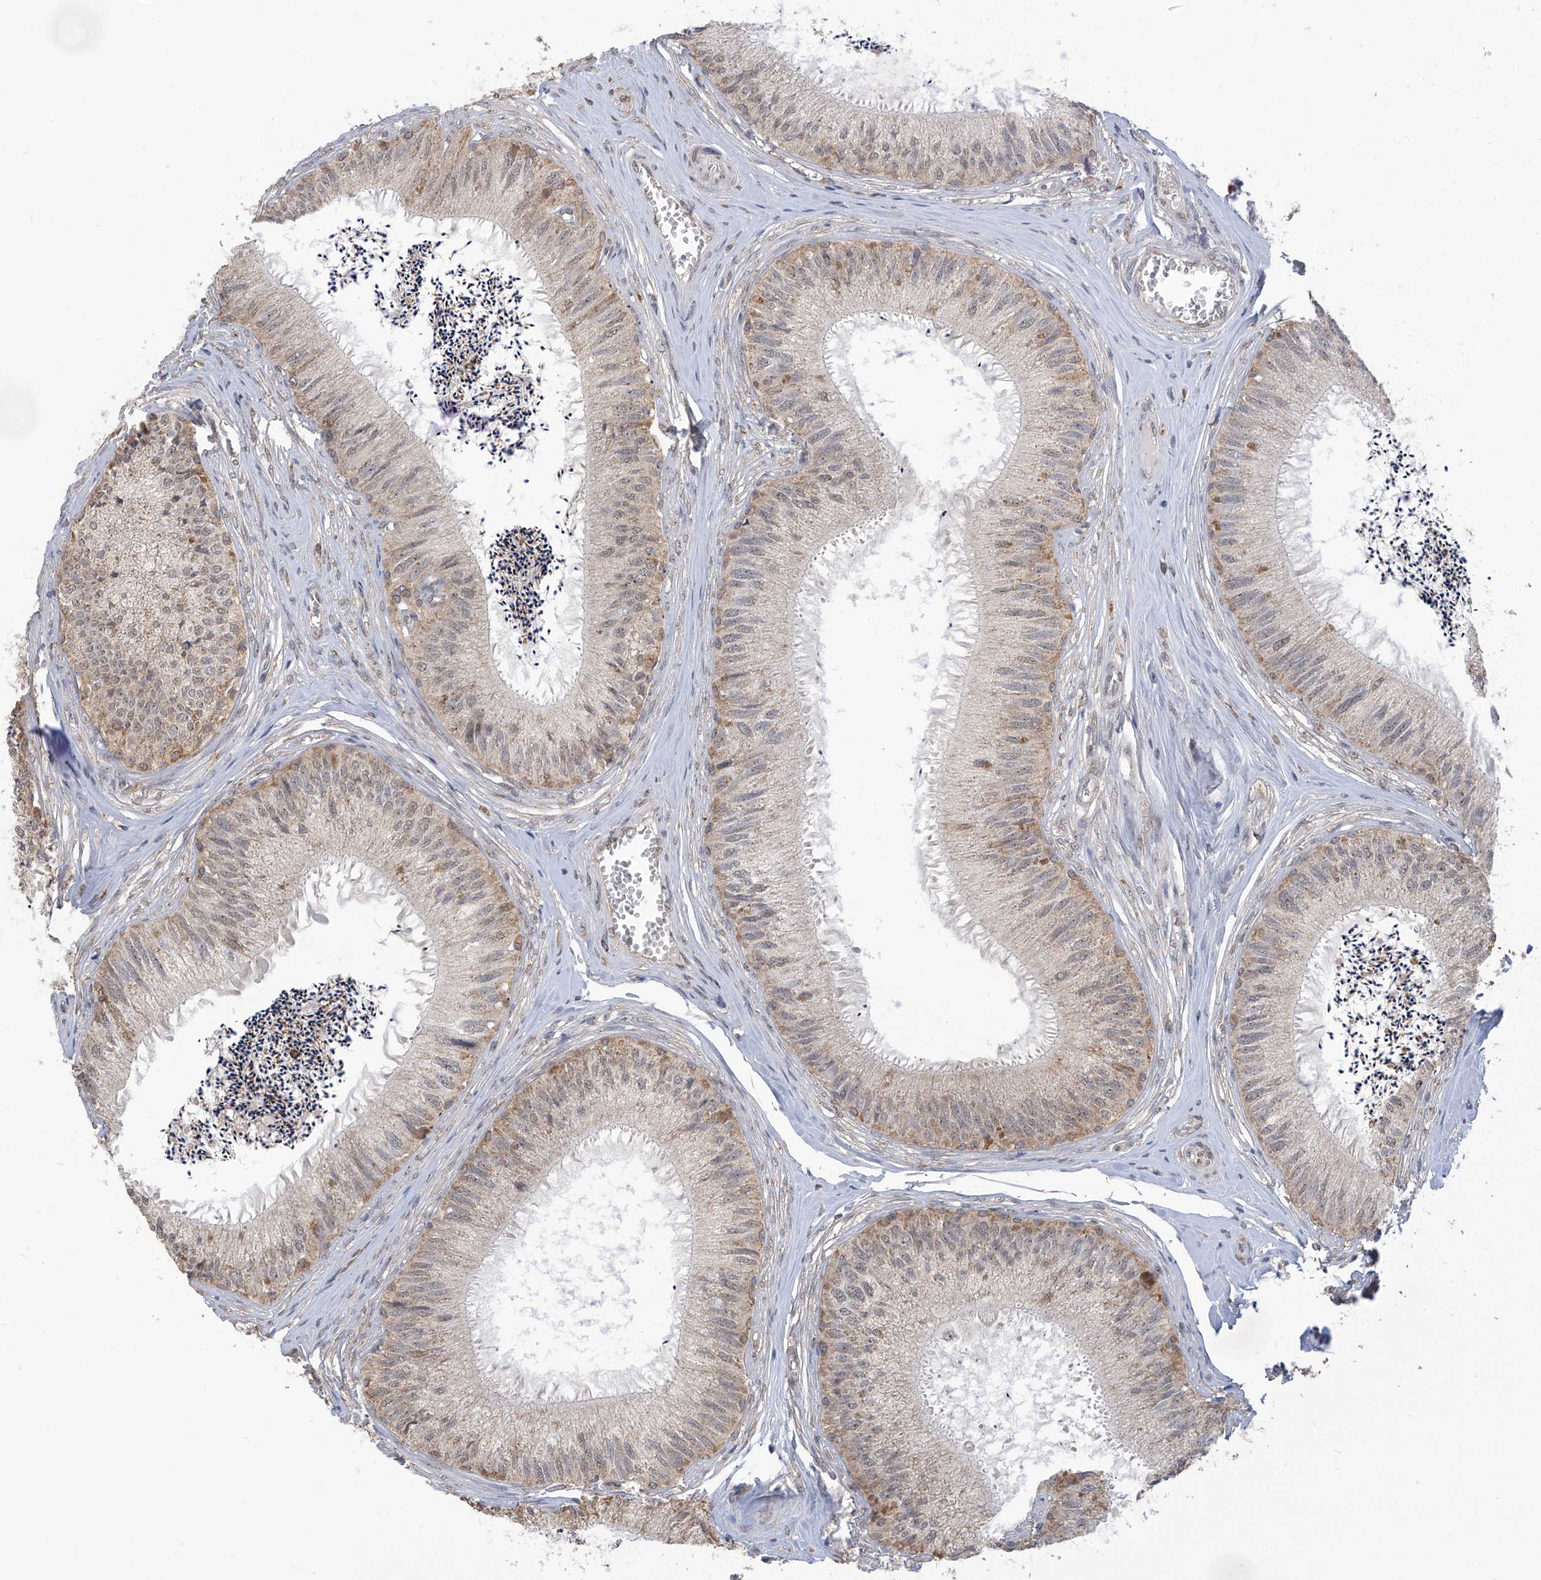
{"staining": {"intensity": "moderate", "quantity": ">75%", "location": "cytoplasmic/membranous,nuclear"}, "tissue": "epididymis", "cell_type": "Glandular cells", "image_type": "normal", "snomed": [{"axis": "morphology", "description": "Normal tissue, NOS"}, {"axis": "topography", "description": "Epididymis"}], "caption": "This histopathology image displays normal epididymis stained with immunohistochemistry (IHC) to label a protein in brown. The cytoplasmic/membranous,nuclear of glandular cells show moderate positivity for the protein. Nuclei are counter-stained blue.", "gene": "KIAA1522", "patient": {"sex": "male", "age": 79}}